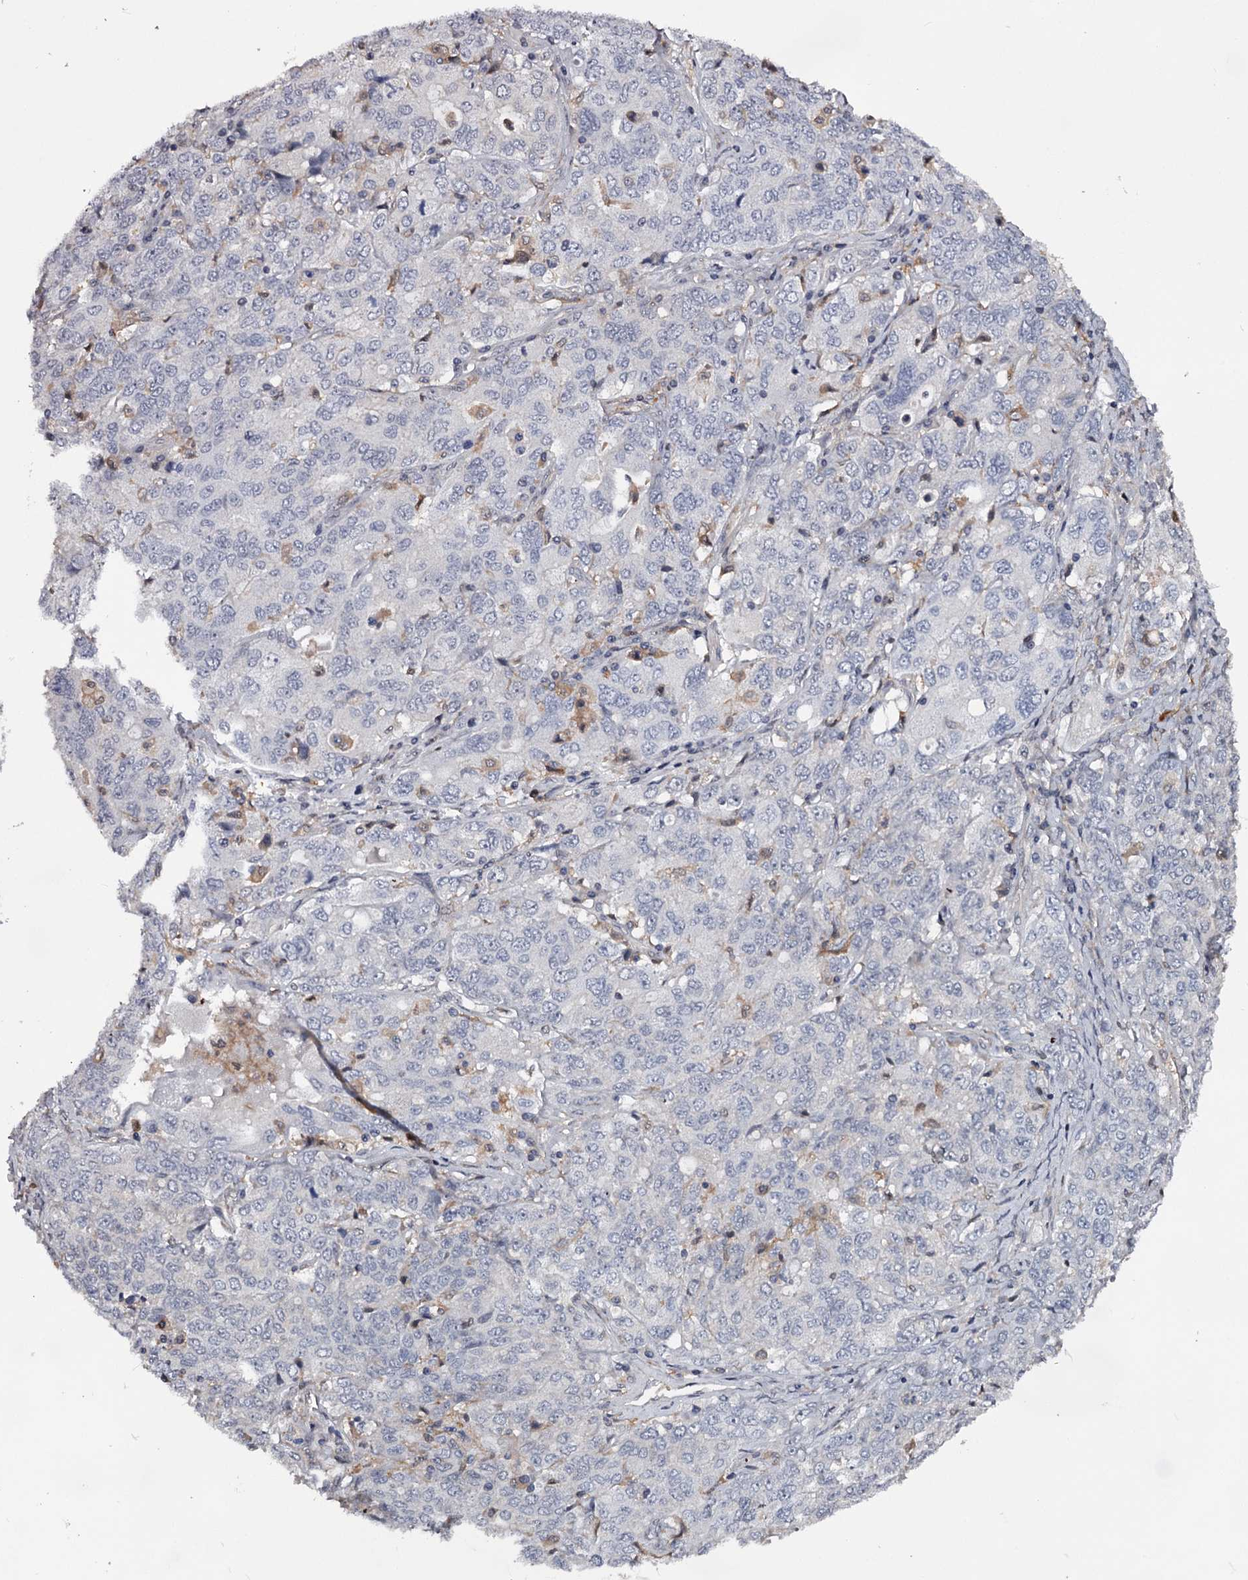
{"staining": {"intensity": "negative", "quantity": "none", "location": "none"}, "tissue": "ovarian cancer", "cell_type": "Tumor cells", "image_type": "cancer", "snomed": [{"axis": "morphology", "description": "Carcinoma, endometroid"}, {"axis": "topography", "description": "Ovary"}], "caption": "An IHC photomicrograph of ovarian endometroid carcinoma is shown. There is no staining in tumor cells of ovarian endometroid carcinoma.", "gene": "GSTO1", "patient": {"sex": "female", "age": 62}}